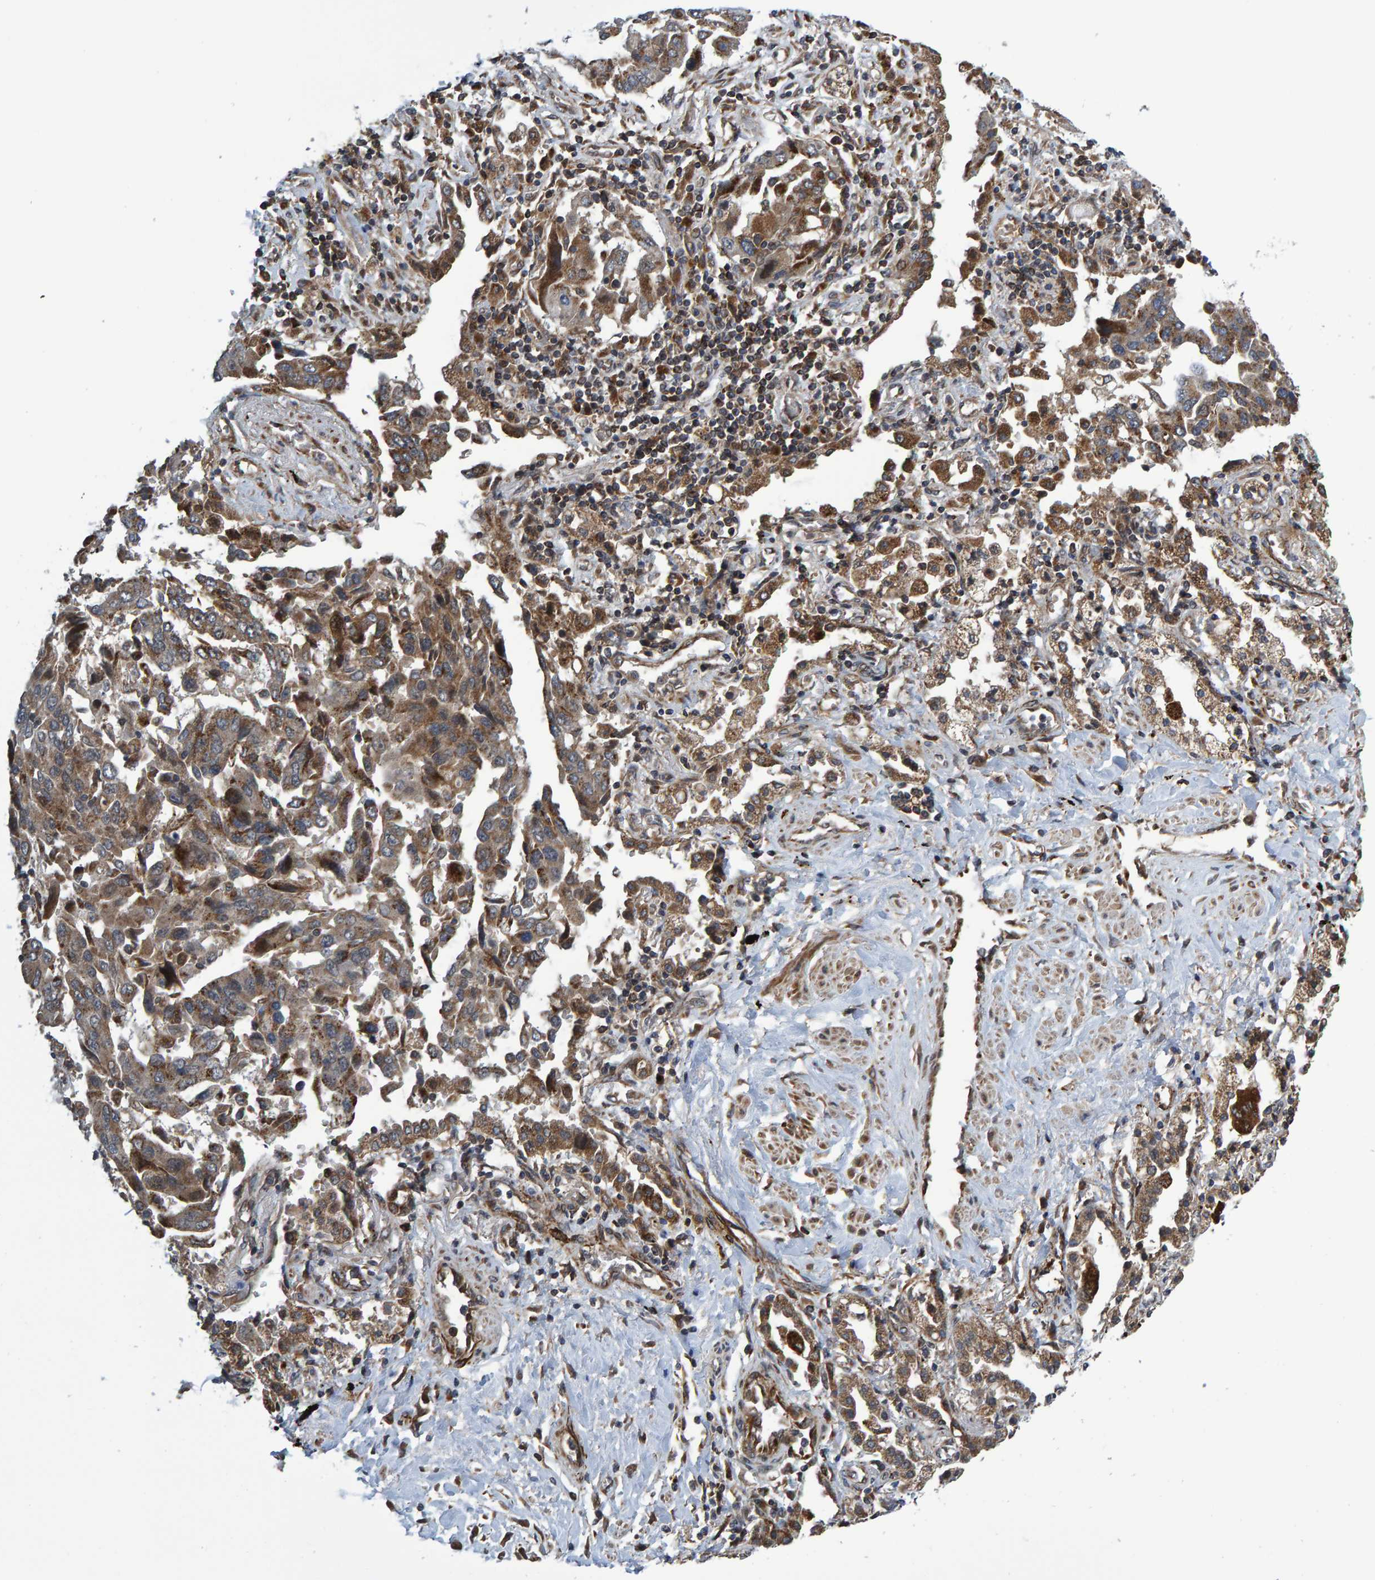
{"staining": {"intensity": "moderate", "quantity": "25%-75%", "location": "cytoplasmic/membranous"}, "tissue": "lung cancer", "cell_type": "Tumor cells", "image_type": "cancer", "snomed": [{"axis": "morphology", "description": "Adenocarcinoma, NOS"}, {"axis": "topography", "description": "Lung"}], "caption": "Immunohistochemical staining of lung cancer reveals moderate cytoplasmic/membranous protein positivity in approximately 25%-75% of tumor cells. (brown staining indicates protein expression, while blue staining denotes nuclei).", "gene": "ATP6V1H", "patient": {"sex": "female", "age": 65}}